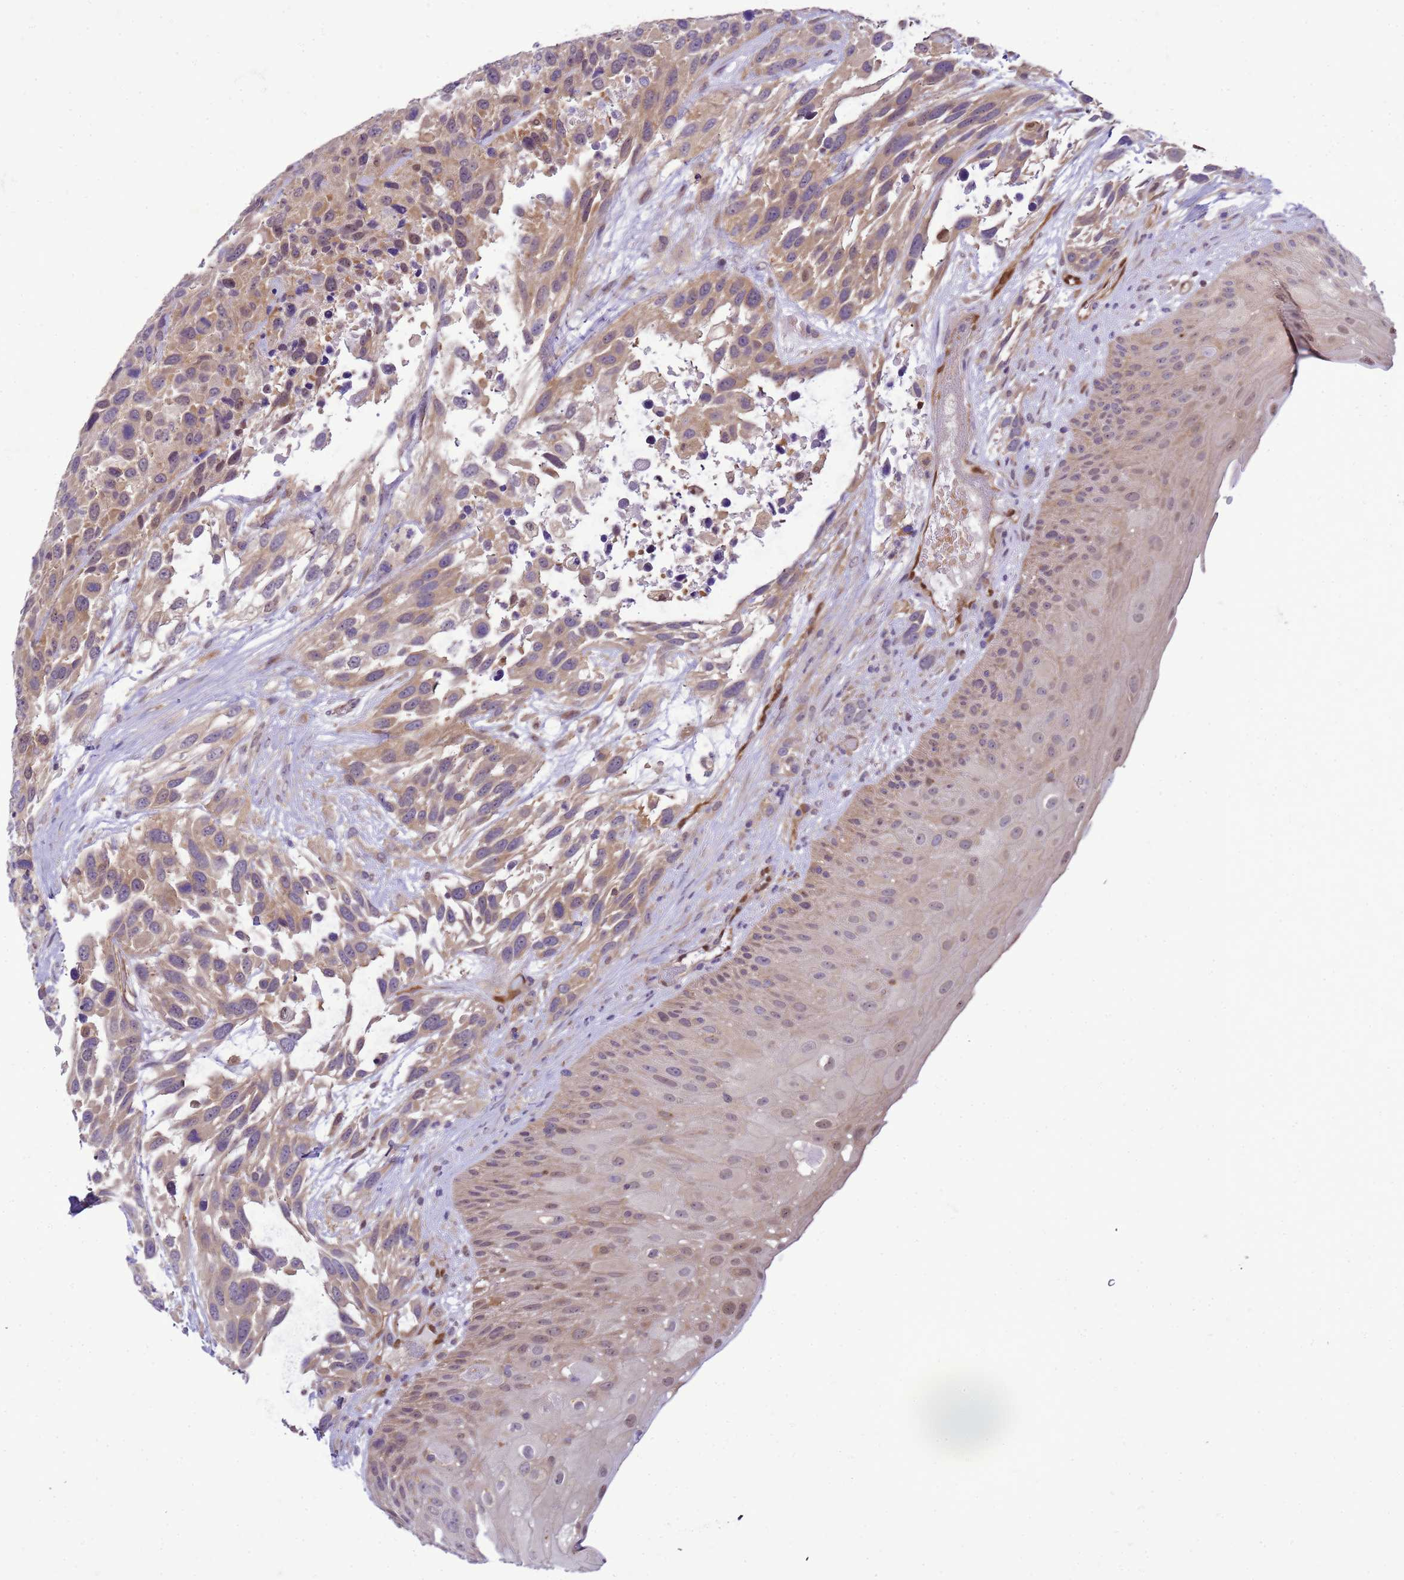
{"staining": {"intensity": "moderate", "quantity": ">75%", "location": "cytoplasmic/membranous"}, "tissue": "urothelial cancer", "cell_type": "Tumor cells", "image_type": "cancer", "snomed": [{"axis": "morphology", "description": "Urothelial carcinoma, High grade"}, {"axis": "topography", "description": "Urinary bladder"}], "caption": "A brown stain shows moderate cytoplasmic/membranous staining of a protein in human urothelial carcinoma (high-grade) tumor cells.", "gene": "DDI2", "patient": {"sex": "female", "age": 70}}